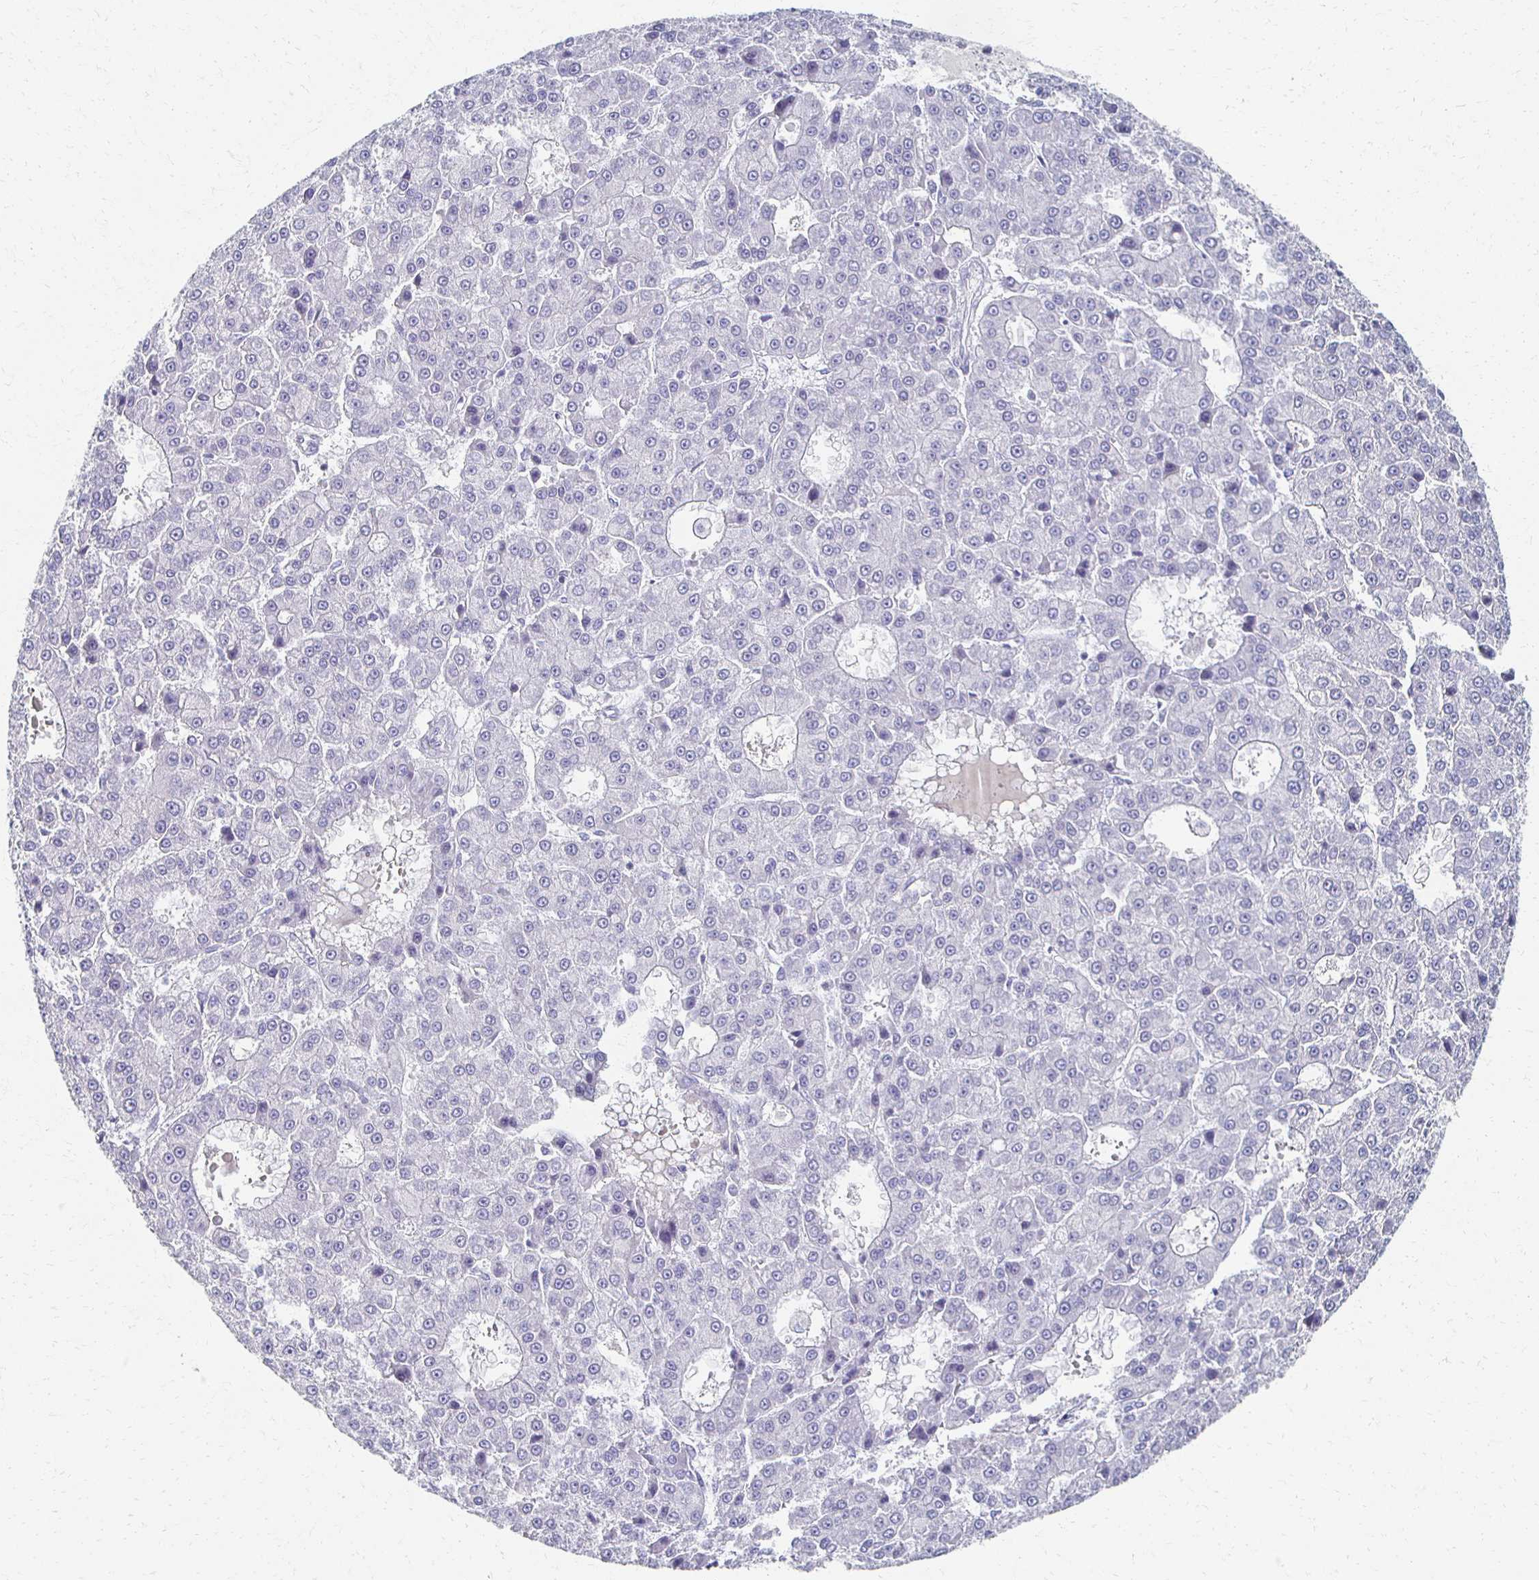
{"staining": {"intensity": "negative", "quantity": "none", "location": "none"}, "tissue": "liver cancer", "cell_type": "Tumor cells", "image_type": "cancer", "snomed": [{"axis": "morphology", "description": "Carcinoma, Hepatocellular, NOS"}, {"axis": "topography", "description": "Liver"}], "caption": "Human liver cancer (hepatocellular carcinoma) stained for a protein using immunohistochemistry (IHC) reveals no positivity in tumor cells.", "gene": "CXCR2", "patient": {"sex": "male", "age": 70}}